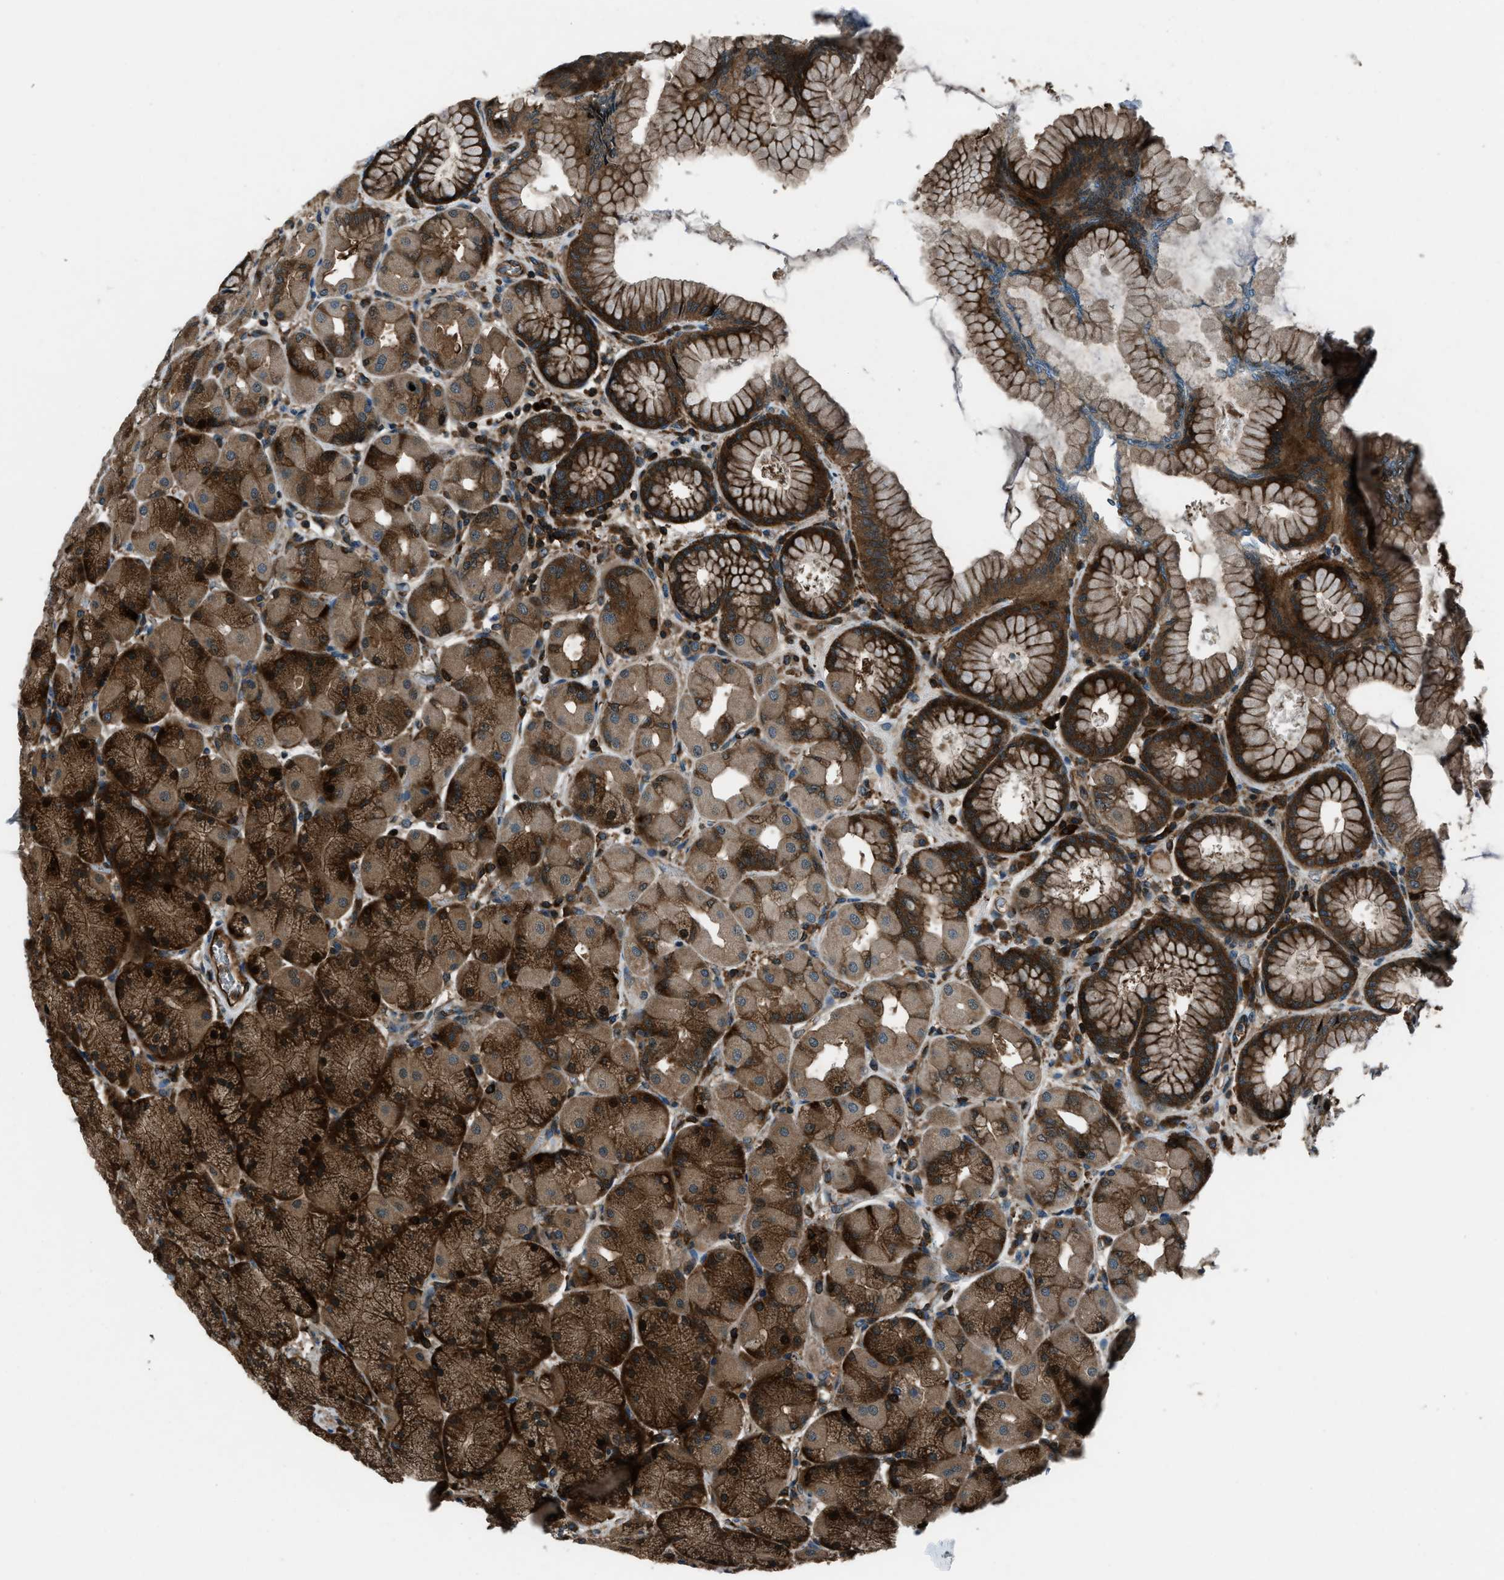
{"staining": {"intensity": "strong", "quantity": ">75%", "location": "cytoplasmic/membranous,nuclear"}, "tissue": "stomach", "cell_type": "Glandular cells", "image_type": "normal", "snomed": [{"axis": "morphology", "description": "Normal tissue, NOS"}, {"axis": "topography", "description": "Stomach, upper"}], "caption": "Immunohistochemical staining of normal stomach displays high levels of strong cytoplasmic/membranous,nuclear expression in approximately >75% of glandular cells.", "gene": "SNX30", "patient": {"sex": "female", "age": 56}}